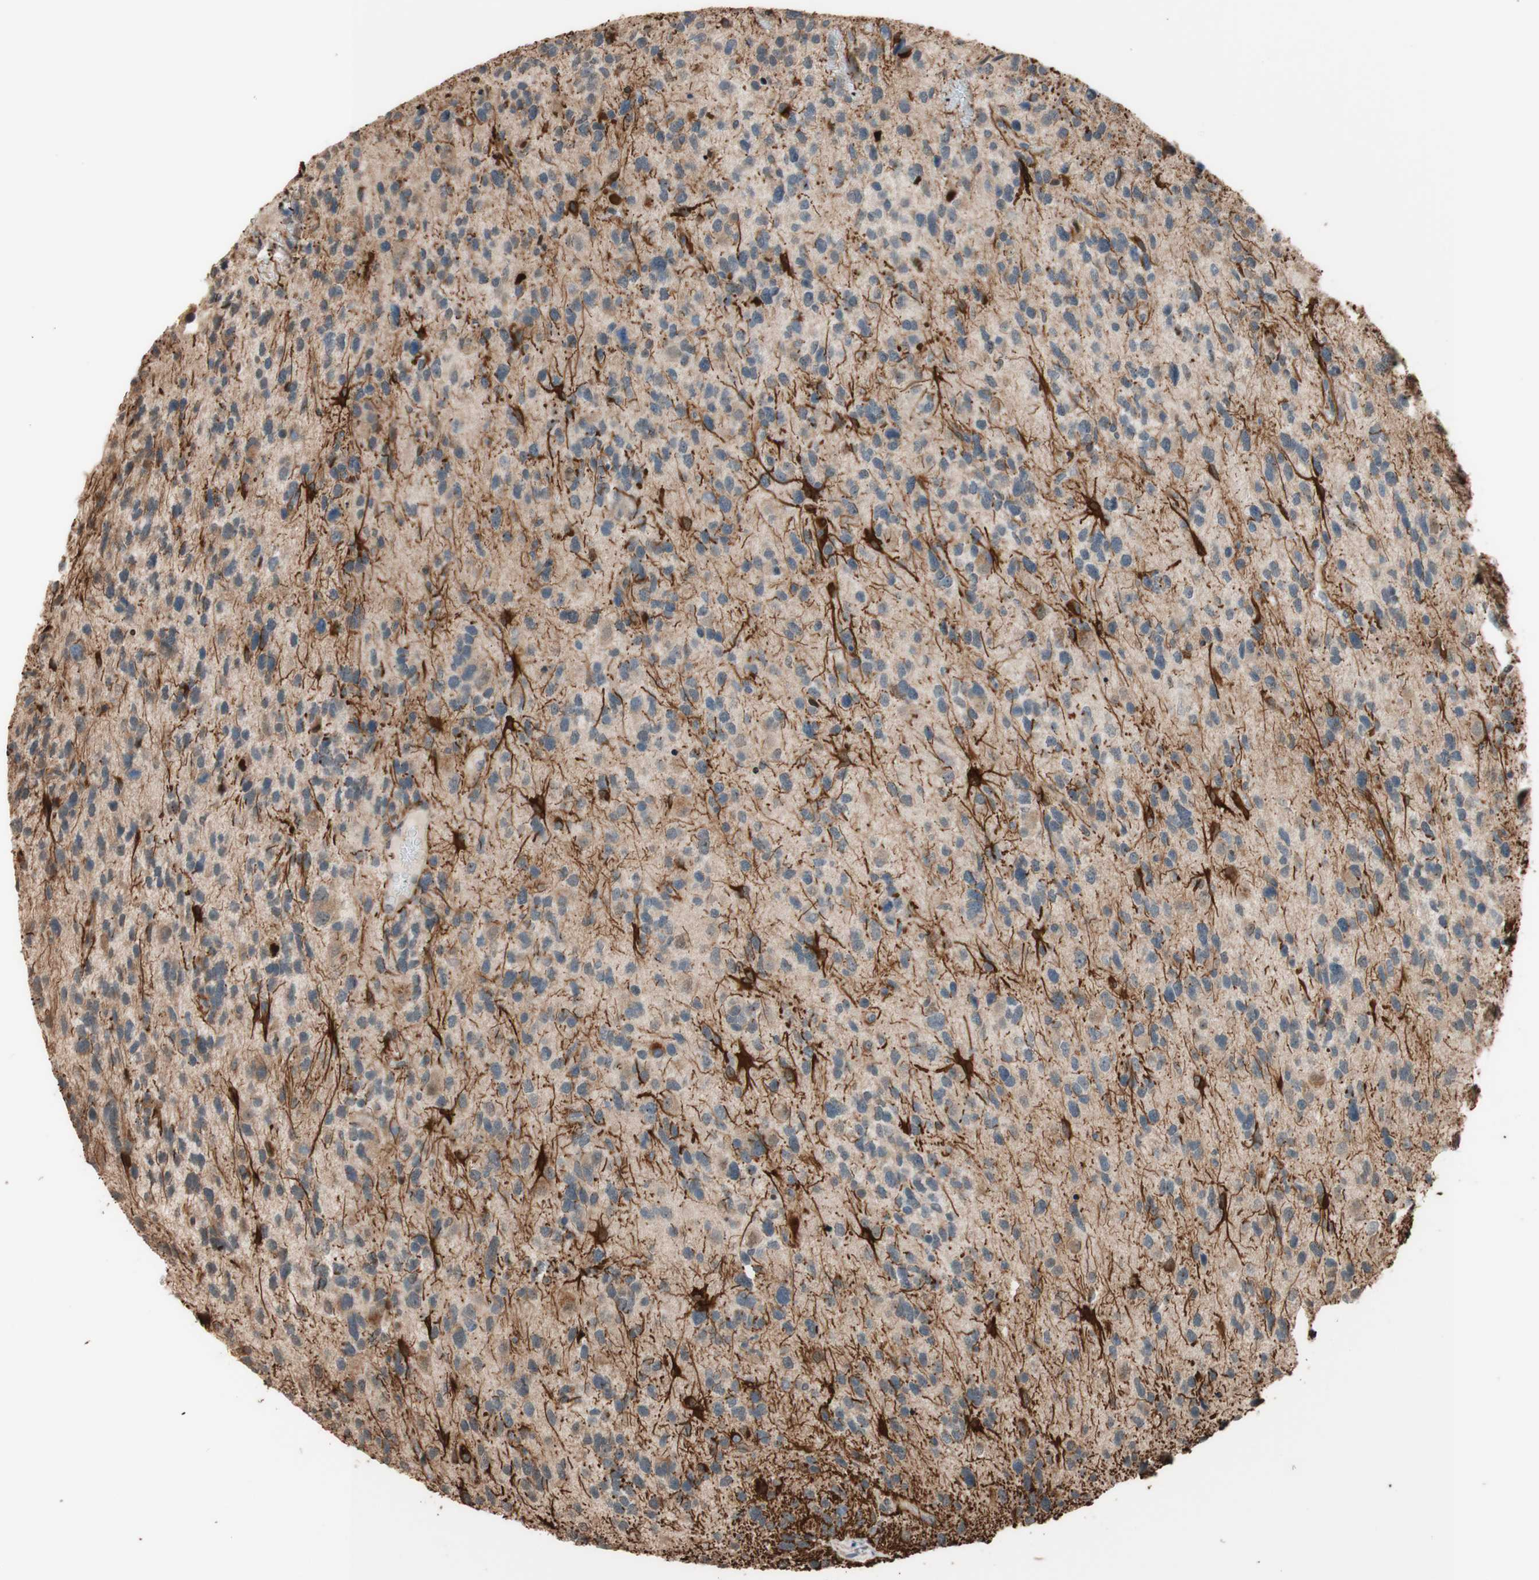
{"staining": {"intensity": "negative", "quantity": "none", "location": "none"}, "tissue": "glioma", "cell_type": "Tumor cells", "image_type": "cancer", "snomed": [{"axis": "morphology", "description": "Glioma, malignant, High grade"}, {"axis": "topography", "description": "Brain"}], "caption": "There is no significant staining in tumor cells of glioma. (DAB (3,3'-diaminobenzidine) immunohistochemistry, high magnification).", "gene": "CCNC", "patient": {"sex": "female", "age": 58}}